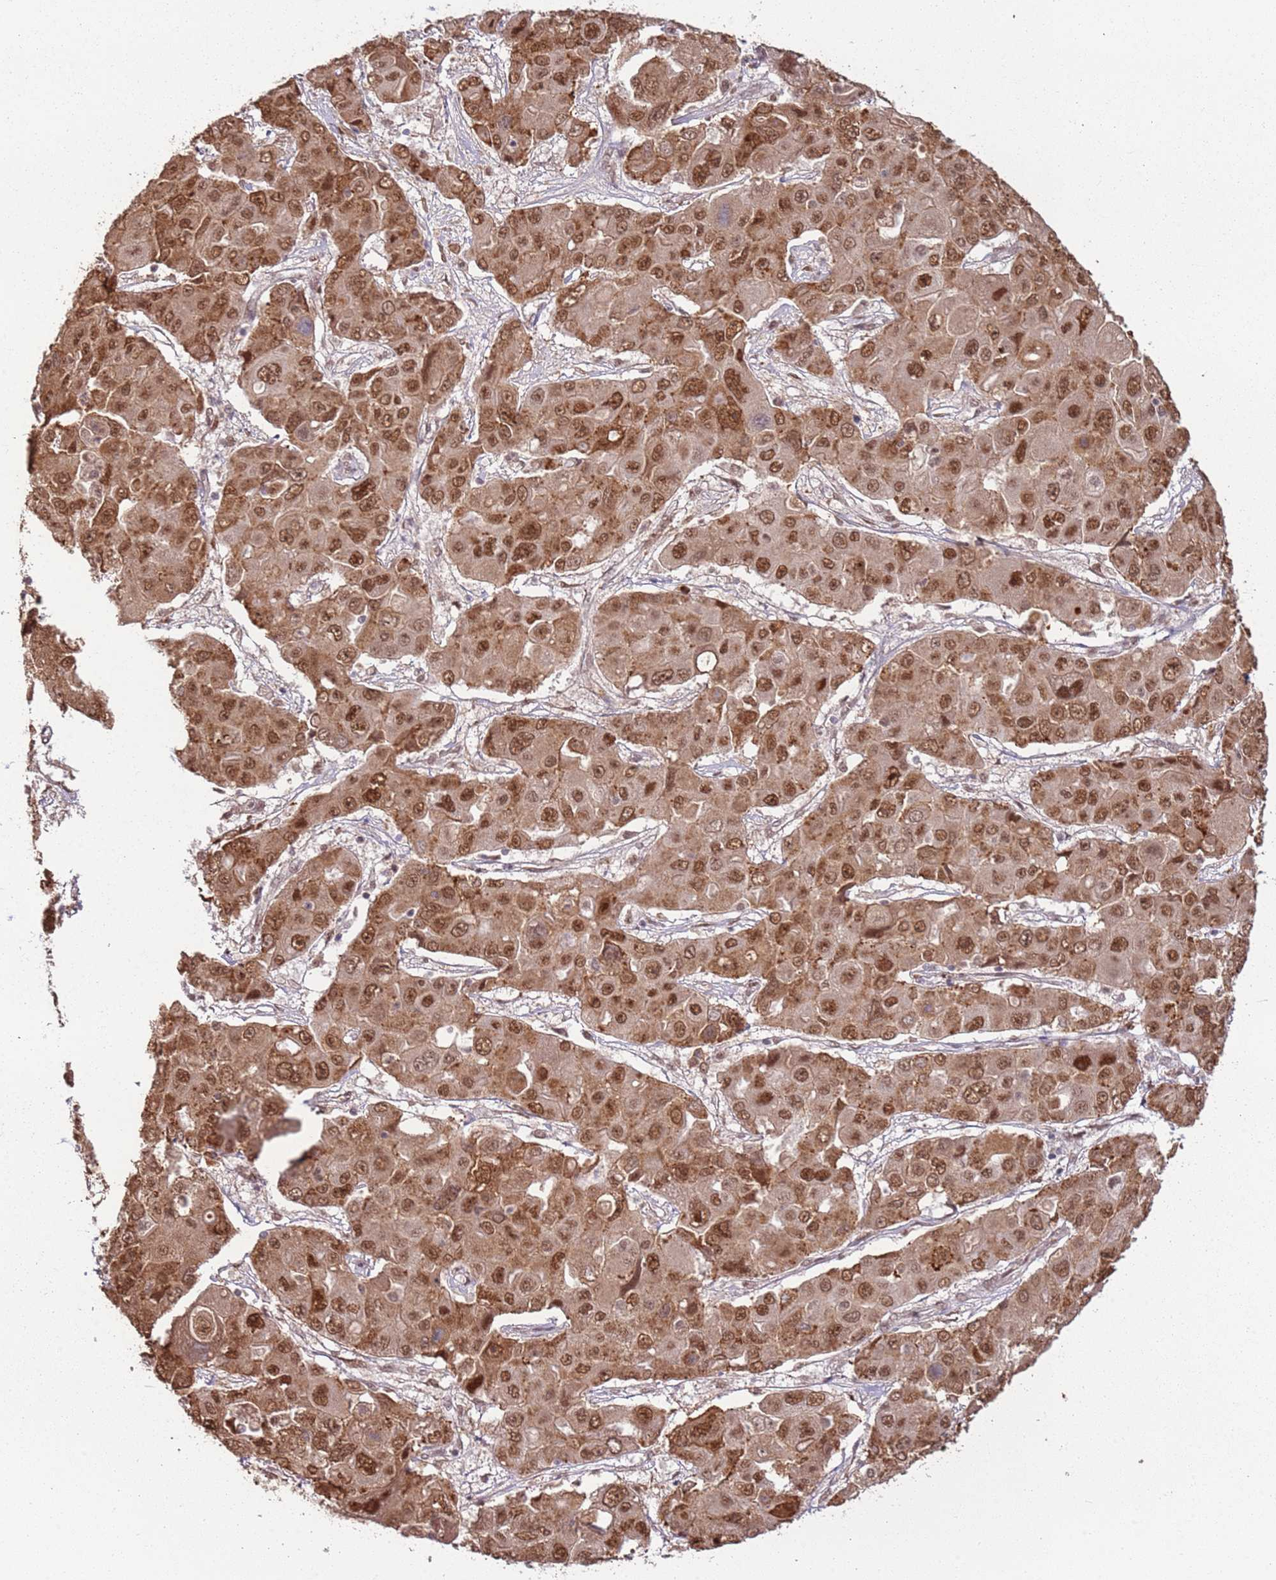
{"staining": {"intensity": "moderate", "quantity": ">75%", "location": "cytoplasmic/membranous,nuclear"}, "tissue": "liver cancer", "cell_type": "Tumor cells", "image_type": "cancer", "snomed": [{"axis": "morphology", "description": "Cholangiocarcinoma"}, {"axis": "topography", "description": "Liver"}], "caption": "A brown stain labels moderate cytoplasmic/membranous and nuclear positivity of a protein in liver cancer tumor cells. Using DAB (brown) and hematoxylin (blue) stains, captured at high magnification using brightfield microscopy.", "gene": "POLR3H", "patient": {"sex": "male", "age": 67}}